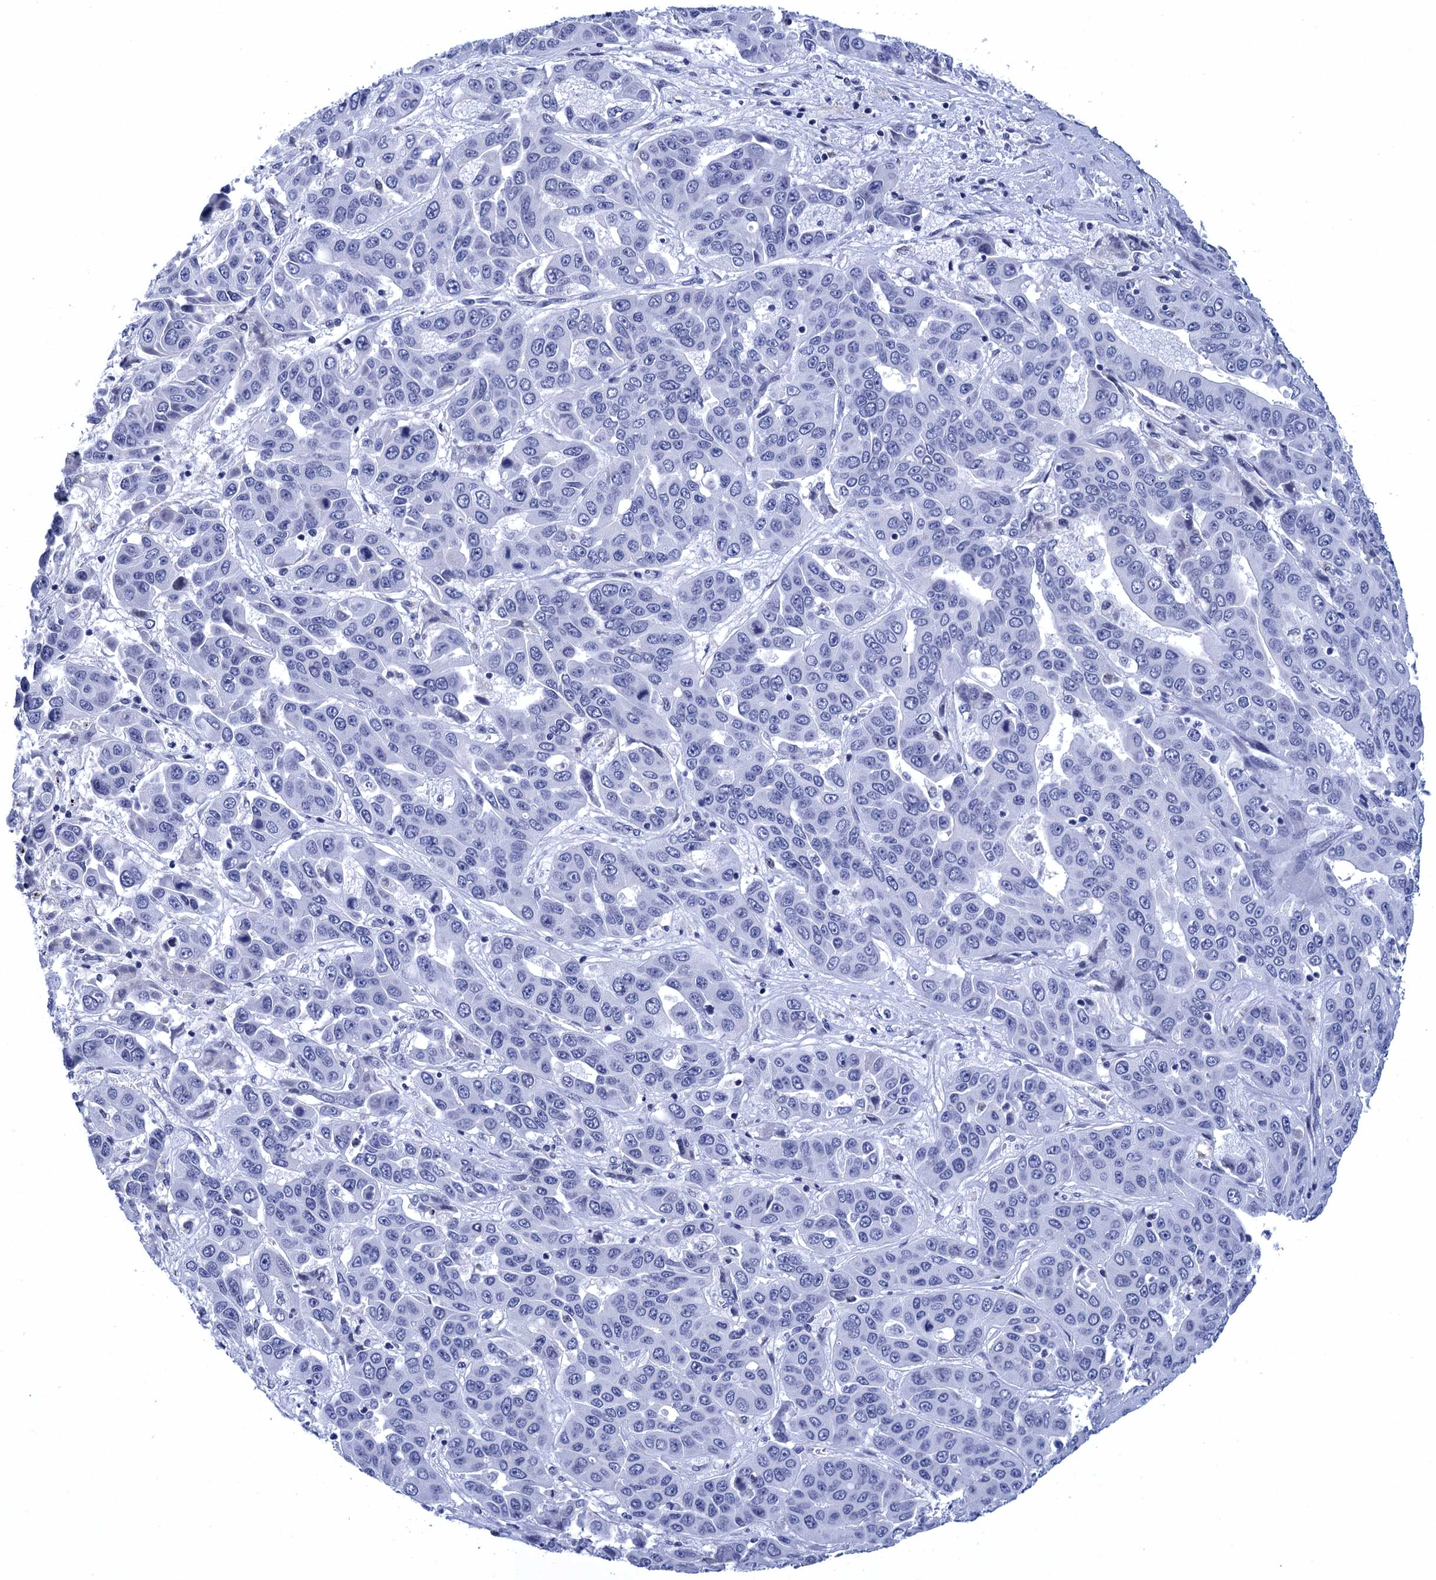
{"staining": {"intensity": "negative", "quantity": "none", "location": "none"}, "tissue": "liver cancer", "cell_type": "Tumor cells", "image_type": "cancer", "snomed": [{"axis": "morphology", "description": "Cholangiocarcinoma"}, {"axis": "topography", "description": "Liver"}], "caption": "A high-resolution histopathology image shows IHC staining of liver cholangiocarcinoma, which reveals no significant positivity in tumor cells. (DAB immunohistochemistry, high magnification).", "gene": "METTL25", "patient": {"sex": "female", "age": 52}}